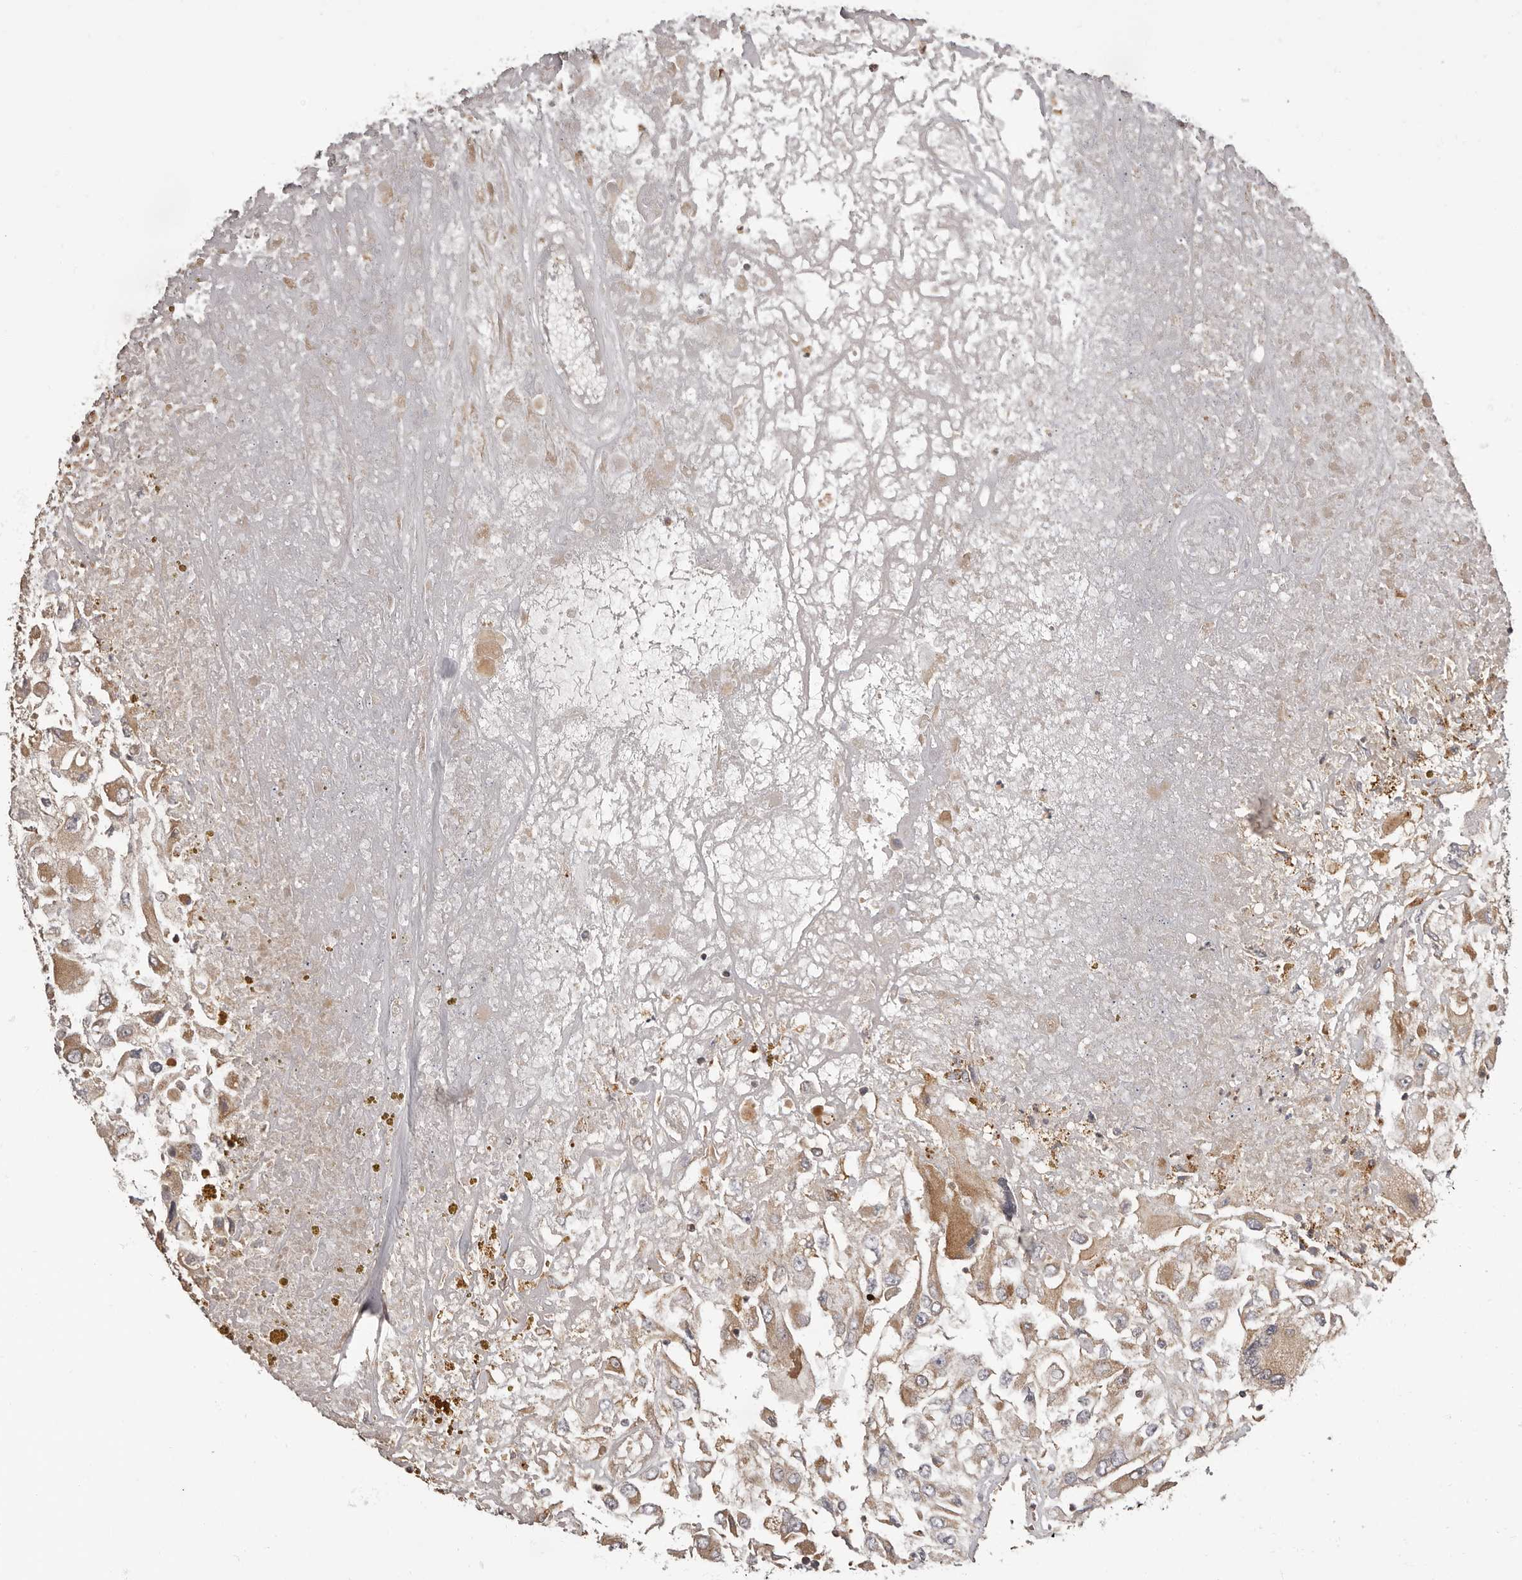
{"staining": {"intensity": "weak", "quantity": ">75%", "location": "cytoplasmic/membranous"}, "tissue": "renal cancer", "cell_type": "Tumor cells", "image_type": "cancer", "snomed": [{"axis": "morphology", "description": "Adenocarcinoma, NOS"}, {"axis": "topography", "description": "Kidney"}], "caption": "Protein expression analysis of human renal cancer reveals weak cytoplasmic/membranous positivity in approximately >75% of tumor cells.", "gene": "ADCY2", "patient": {"sex": "female", "age": 52}}